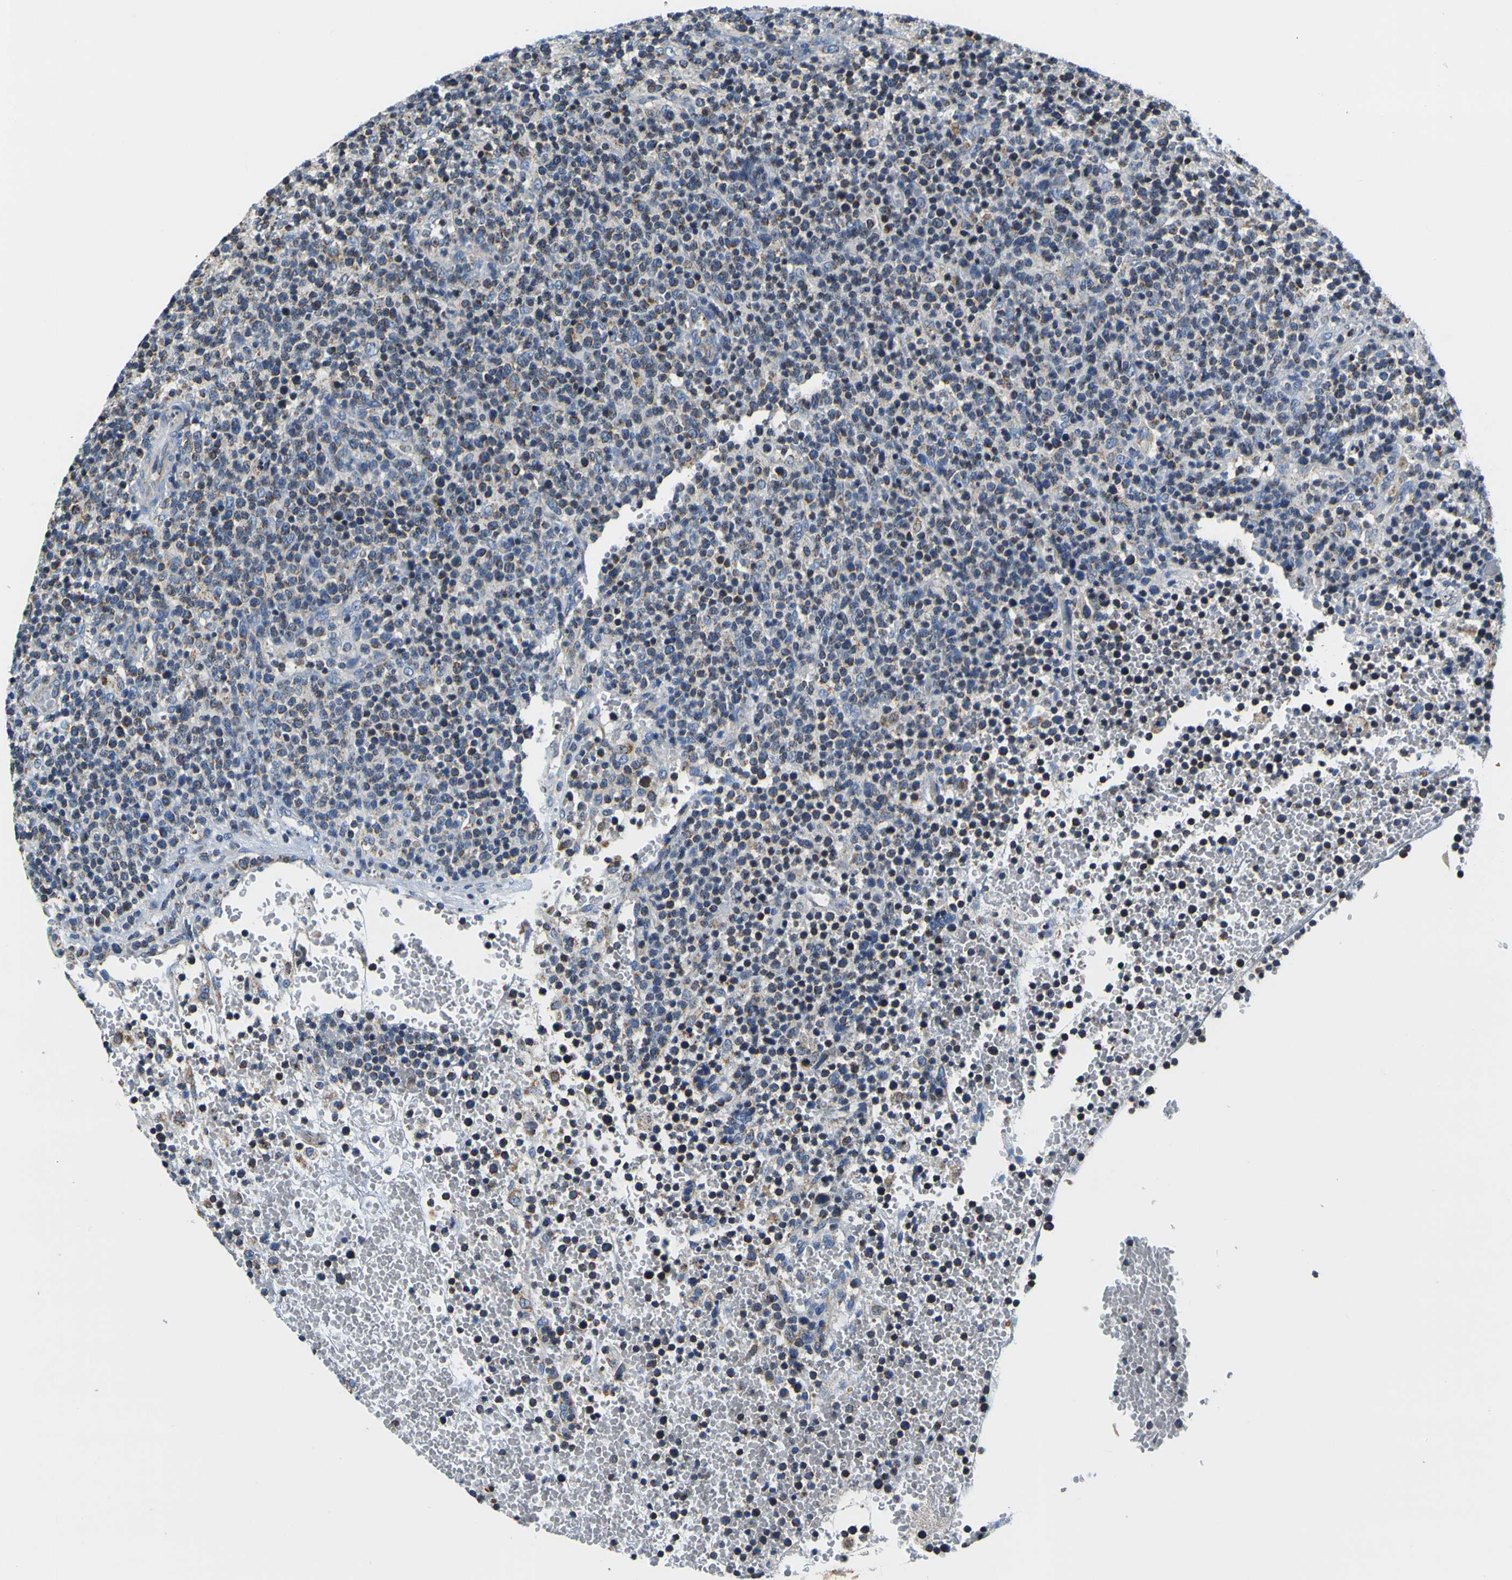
{"staining": {"intensity": "negative", "quantity": "none", "location": "none"}, "tissue": "lymphoma", "cell_type": "Tumor cells", "image_type": "cancer", "snomed": [{"axis": "morphology", "description": "Malignant lymphoma, non-Hodgkin's type, High grade"}, {"axis": "topography", "description": "Lymph node"}], "caption": "There is no significant expression in tumor cells of malignant lymphoma, non-Hodgkin's type (high-grade). Brightfield microscopy of immunohistochemistry (IHC) stained with DAB (3,3'-diaminobenzidine) (brown) and hematoxylin (blue), captured at high magnification.", "gene": "LRP4", "patient": {"sex": "male", "age": 61}}